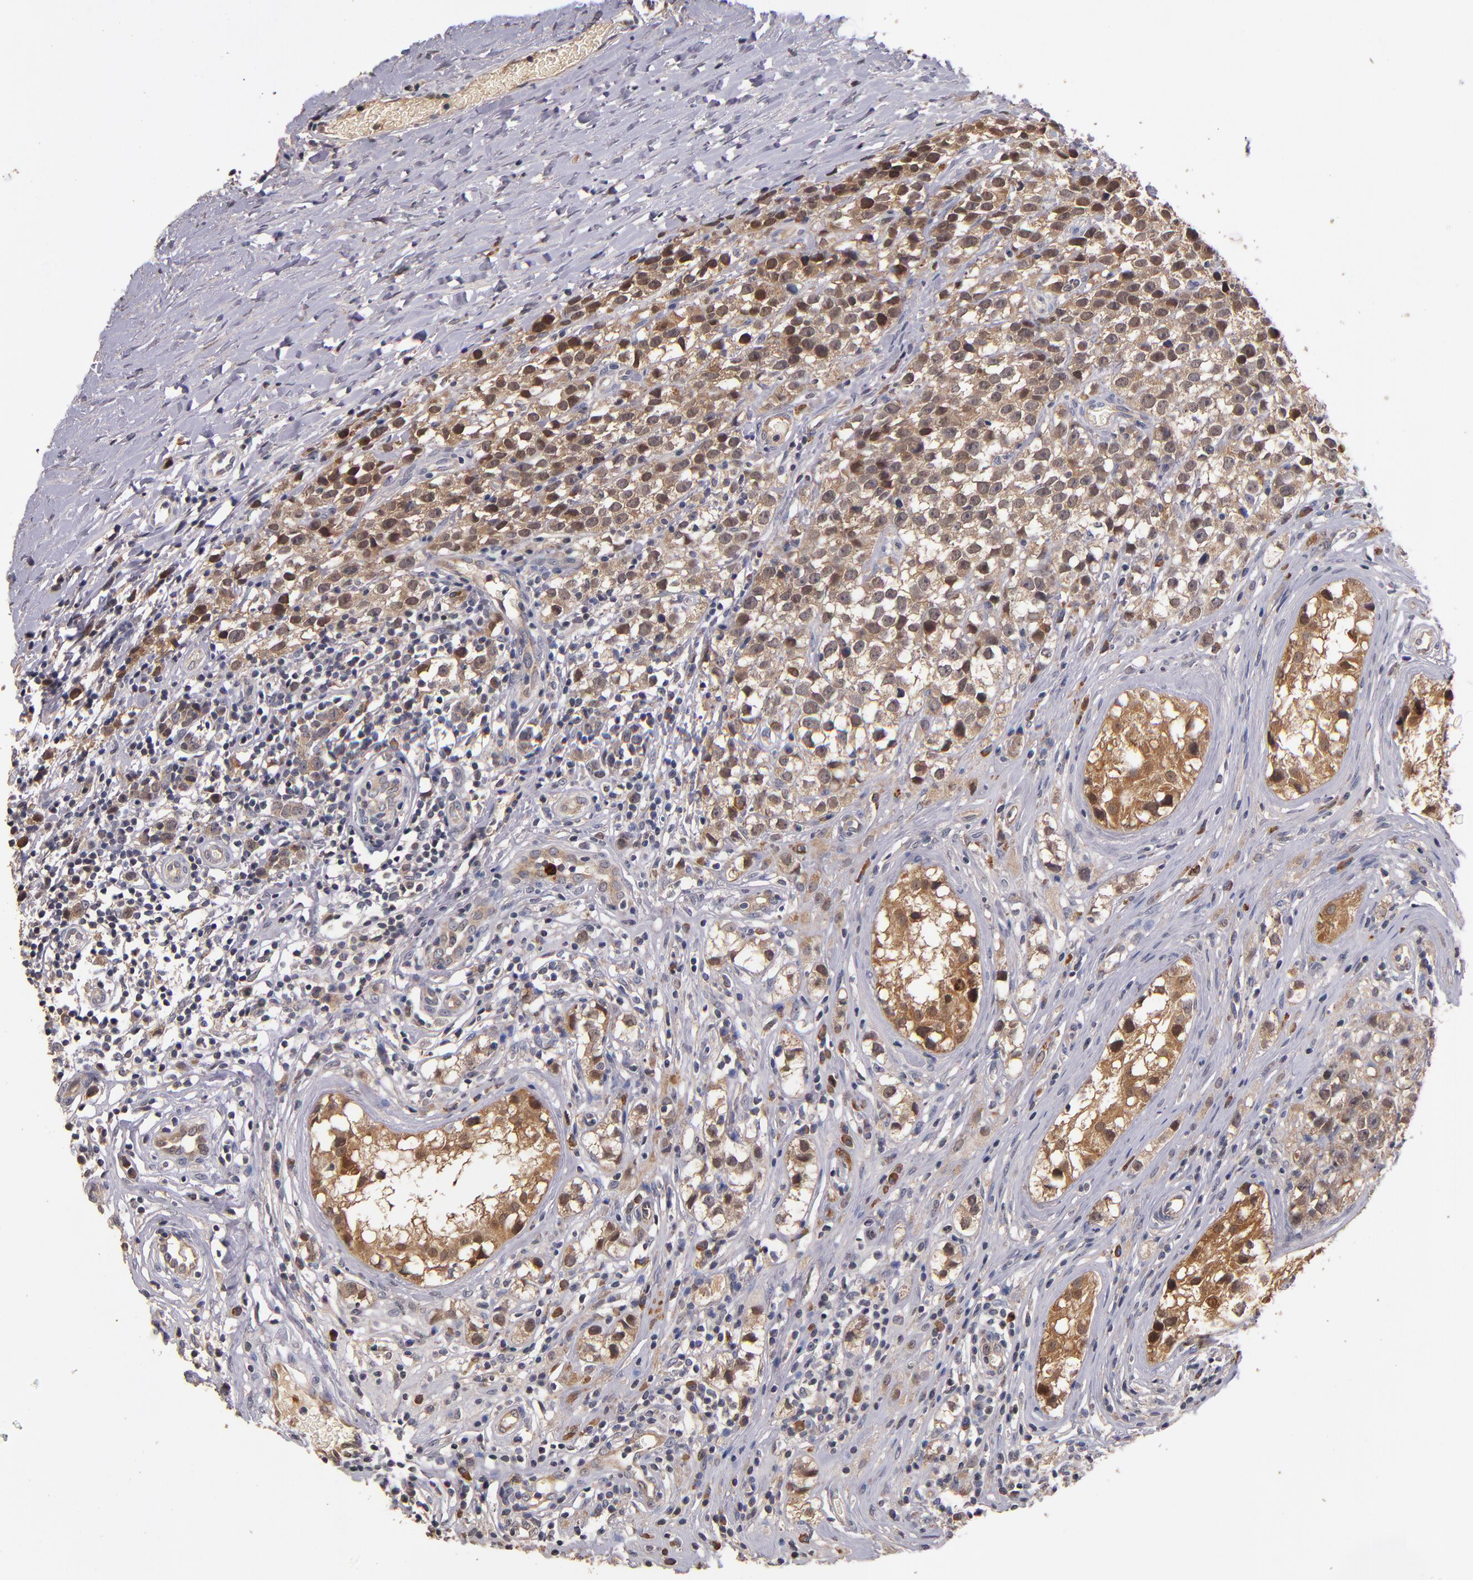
{"staining": {"intensity": "moderate", "quantity": ">75%", "location": "cytoplasmic/membranous"}, "tissue": "testis cancer", "cell_type": "Tumor cells", "image_type": "cancer", "snomed": [{"axis": "morphology", "description": "Seminoma, NOS"}, {"axis": "topography", "description": "Testis"}], "caption": "Testis seminoma tissue reveals moderate cytoplasmic/membranous expression in approximately >75% of tumor cells, visualized by immunohistochemistry.", "gene": "TTLL12", "patient": {"sex": "male", "age": 25}}